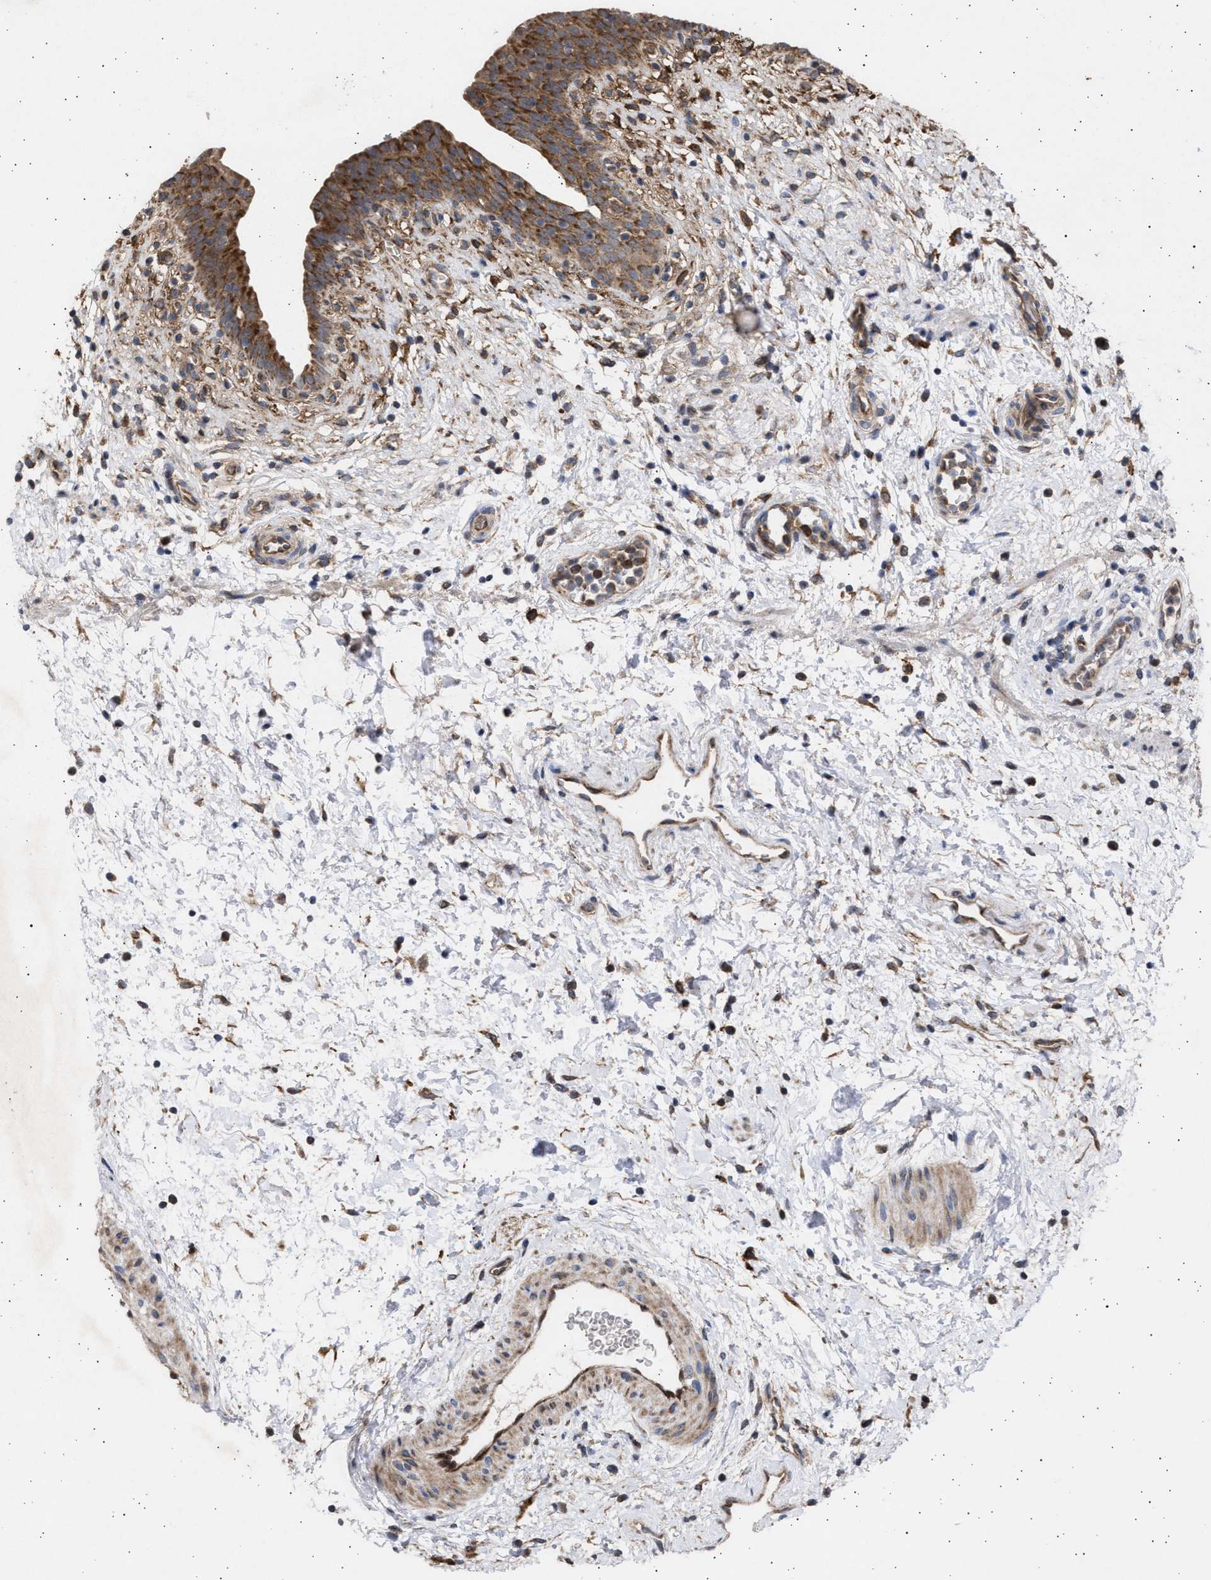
{"staining": {"intensity": "strong", "quantity": ">75%", "location": "cytoplasmic/membranous"}, "tissue": "urinary bladder", "cell_type": "Urothelial cells", "image_type": "normal", "snomed": [{"axis": "morphology", "description": "Normal tissue, NOS"}, {"axis": "topography", "description": "Urinary bladder"}], "caption": "Urinary bladder was stained to show a protein in brown. There is high levels of strong cytoplasmic/membranous expression in about >75% of urothelial cells. (DAB IHC with brightfield microscopy, high magnification).", "gene": "TTC19", "patient": {"sex": "male", "age": 37}}